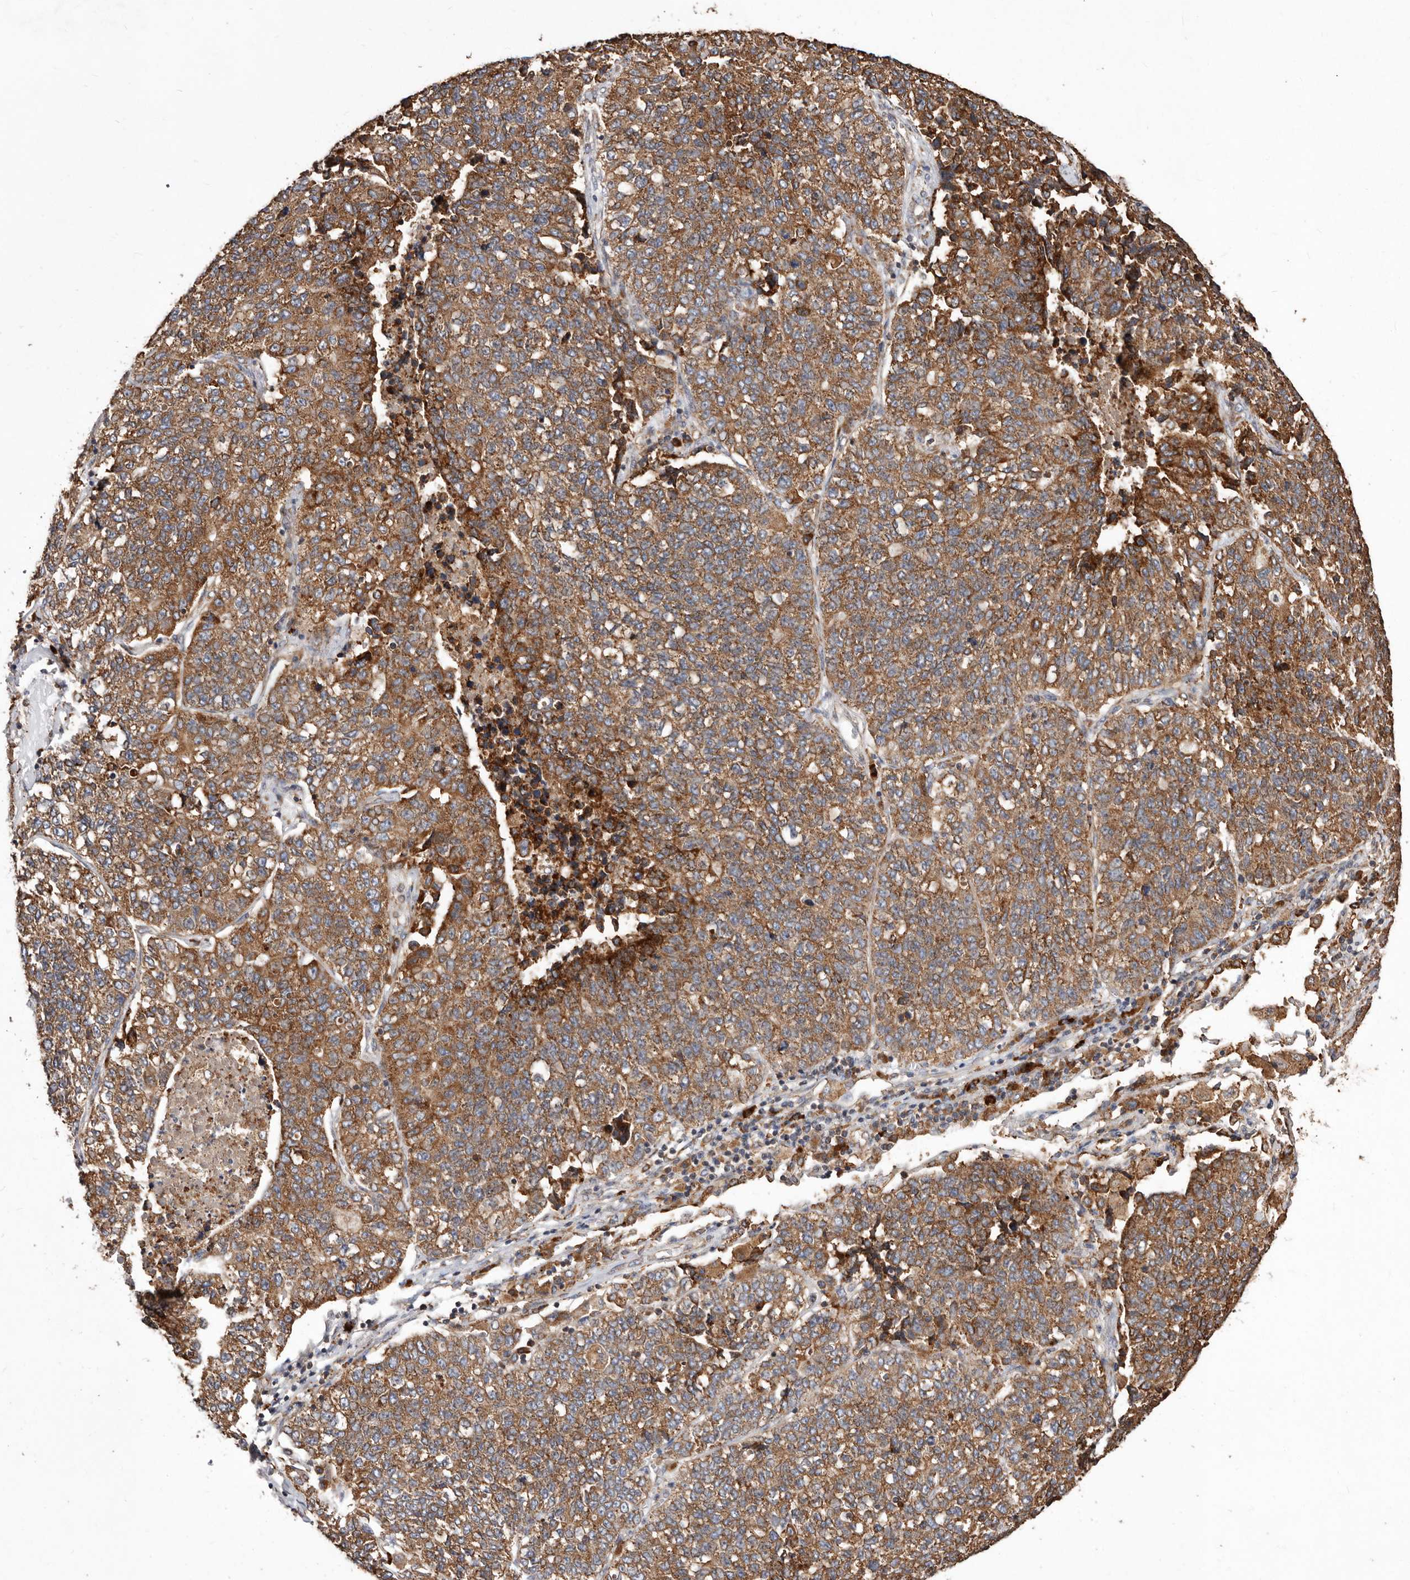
{"staining": {"intensity": "moderate", "quantity": ">75%", "location": "cytoplasmic/membranous"}, "tissue": "lung cancer", "cell_type": "Tumor cells", "image_type": "cancer", "snomed": [{"axis": "morphology", "description": "Adenocarcinoma, NOS"}, {"axis": "topography", "description": "Lung"}], "caption": "The image reveals a brown stain indicating the presence of a protein in the cytoplasmic/membranous of tumor cells in lung adenocarcinoma.", "gene": "STEAP2", "patient": {"sex": "male", "age": 49}}